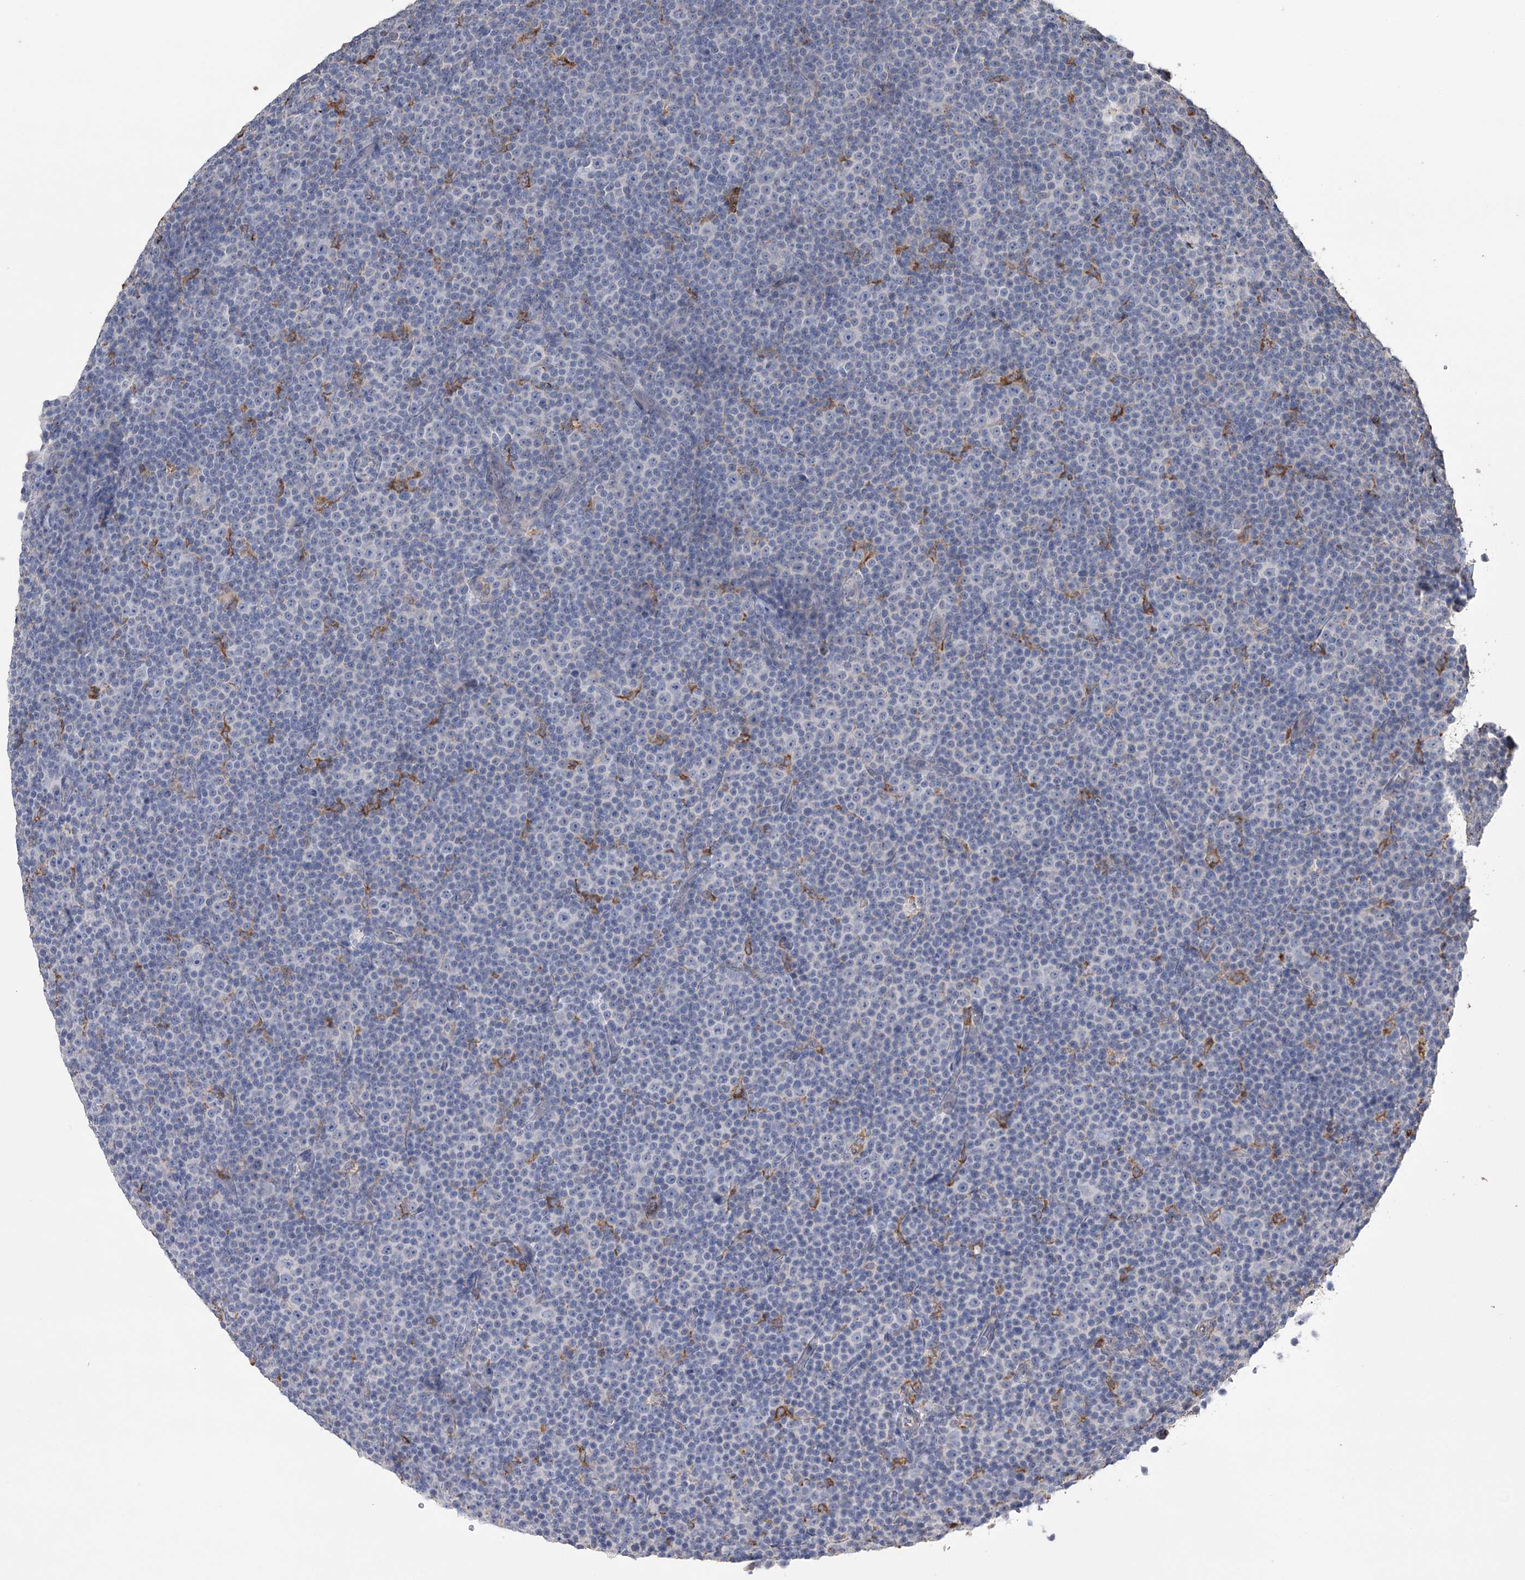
{"staining": {"intensity": "negative", "quantity": "none", "location": "none"}, "tissue": "lymphoma", "cell_type": "Tumor cells", "image_type": "cancer", "snomed": [{"axis": "morphology", "description": "Malignant lymphoma, non-Hodgkin's type, Low grade"}, {"axis": "topography", "description": "Lymph node"}], "caption": "IHC image of neoplastic tissue: human malignant lymphoma, non-Hodgkin's type (low-grade) stained with DAB displays no significant protein expression in tumor cells.", "gene": "TRIM71", "patient": {"sex": "female", "age": 67}}